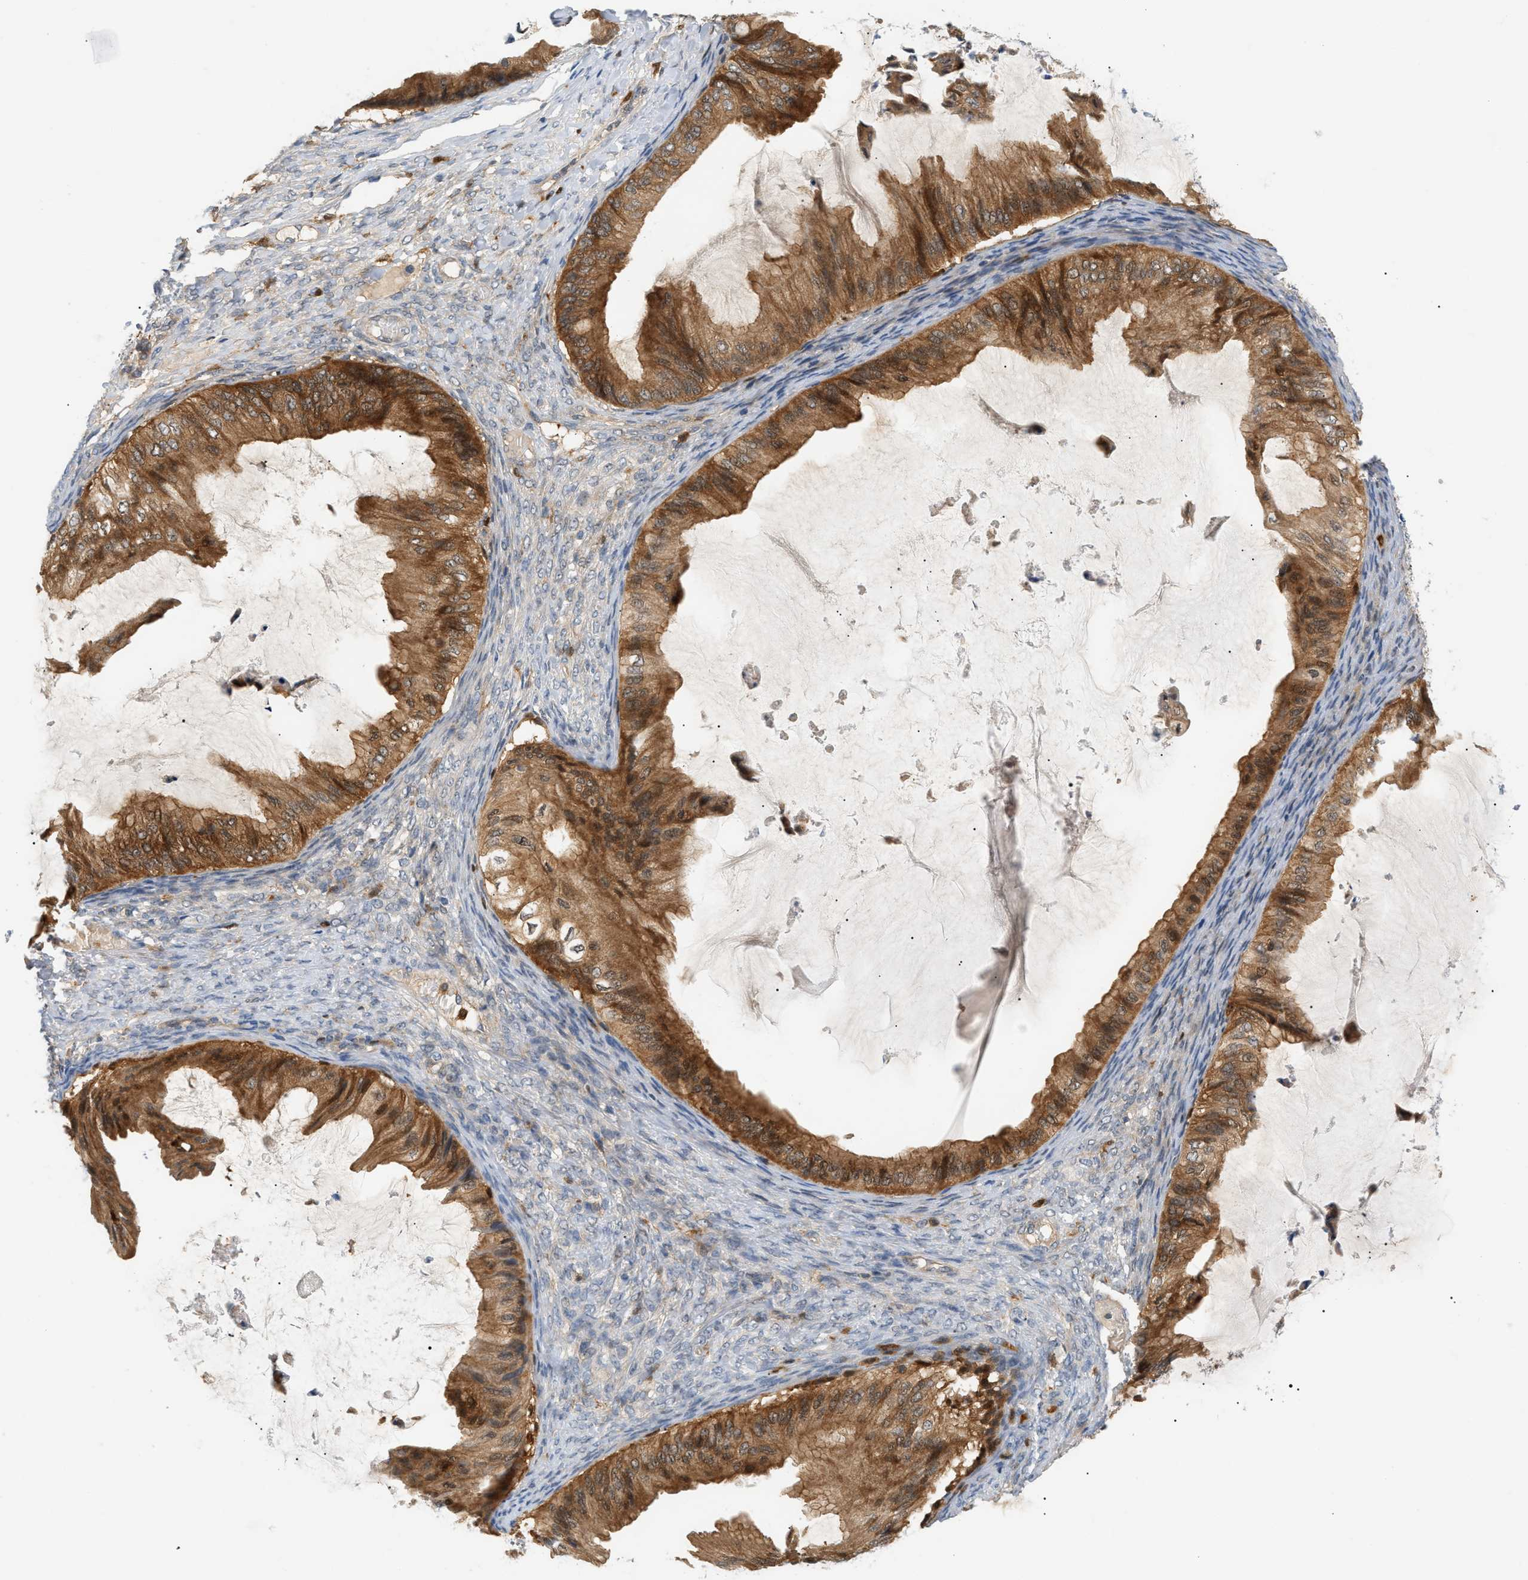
{"staining": {"intensity": "strong", "quantity": ">75%", "location": "cytoplasmic/membranous"}, "tissue": "ovarian cancer", "cell_type": "Tumor cells", "image_type": "cancer", "snomed": [{"axis": "morphology", "description": "Cystadenocarcinoma, mucinous, NOS"}, {"axis": "topography", "description": "Ovary"}], "caption": "Brown immunohistochemical staining in human ovarian cancer (mucinous cystadenocarcinoma) demonstrates strong cytoplasmic/membranous positivity in approximately >75% of tumor cells.", "gene": "PYCARD", "patient": {"sex": "female", "age": 61}}